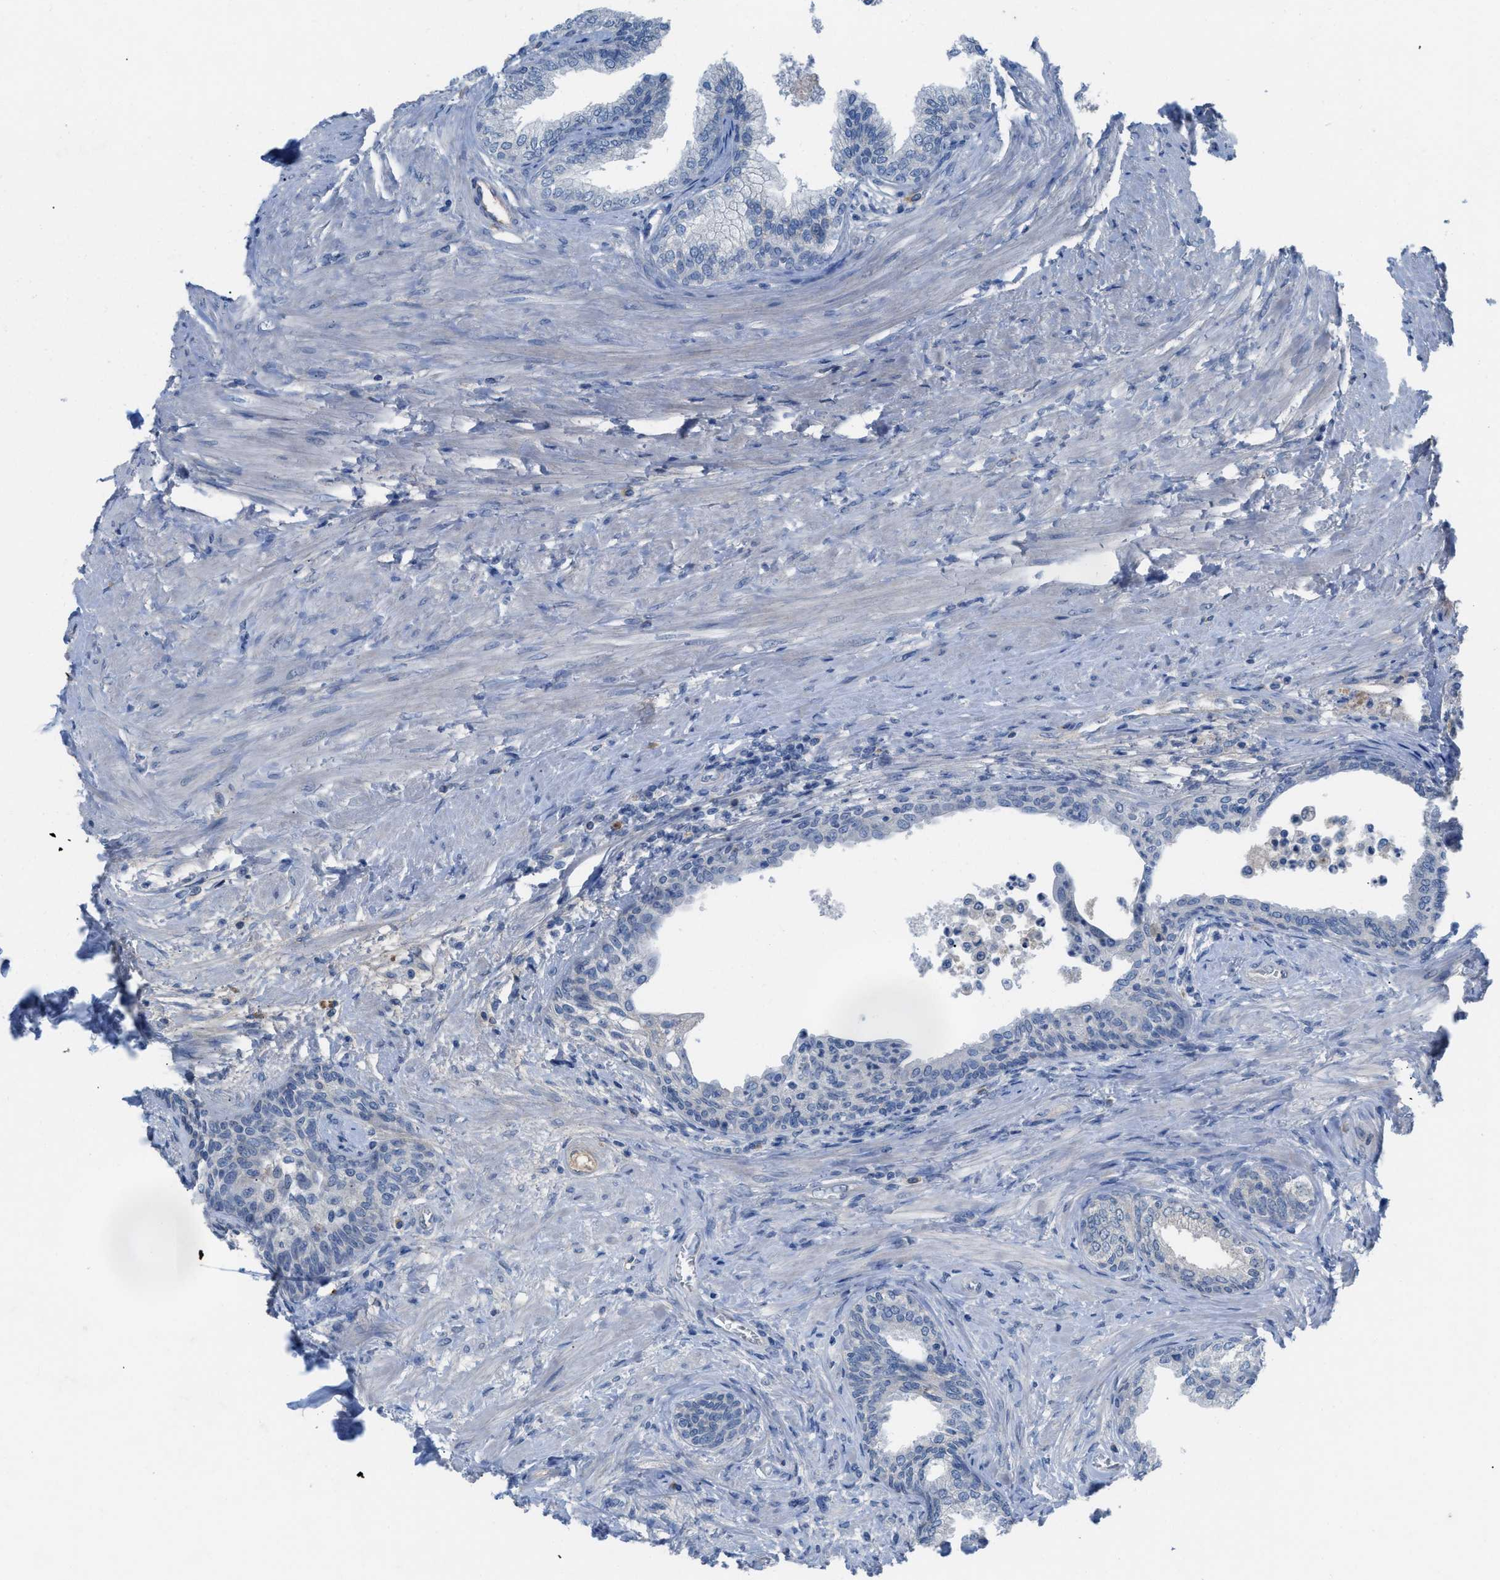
{"staining": {"intensity": "negative", "quantity": "none", "location": "none"}, "tissue": "prostate", "cell_type": "Glandular cells", "image_type": "normal", "snomed": [{"axis": "morphology", "description": "Normal tissue, NOS"}, {"axis": "topography", "description": "Prostate"}], "caption": "Human prostate stained for a protein using IHC exhibits no positivity in glandular cells.", "gene": "HPX", "patient": {"sex": "male", "age": 76}}